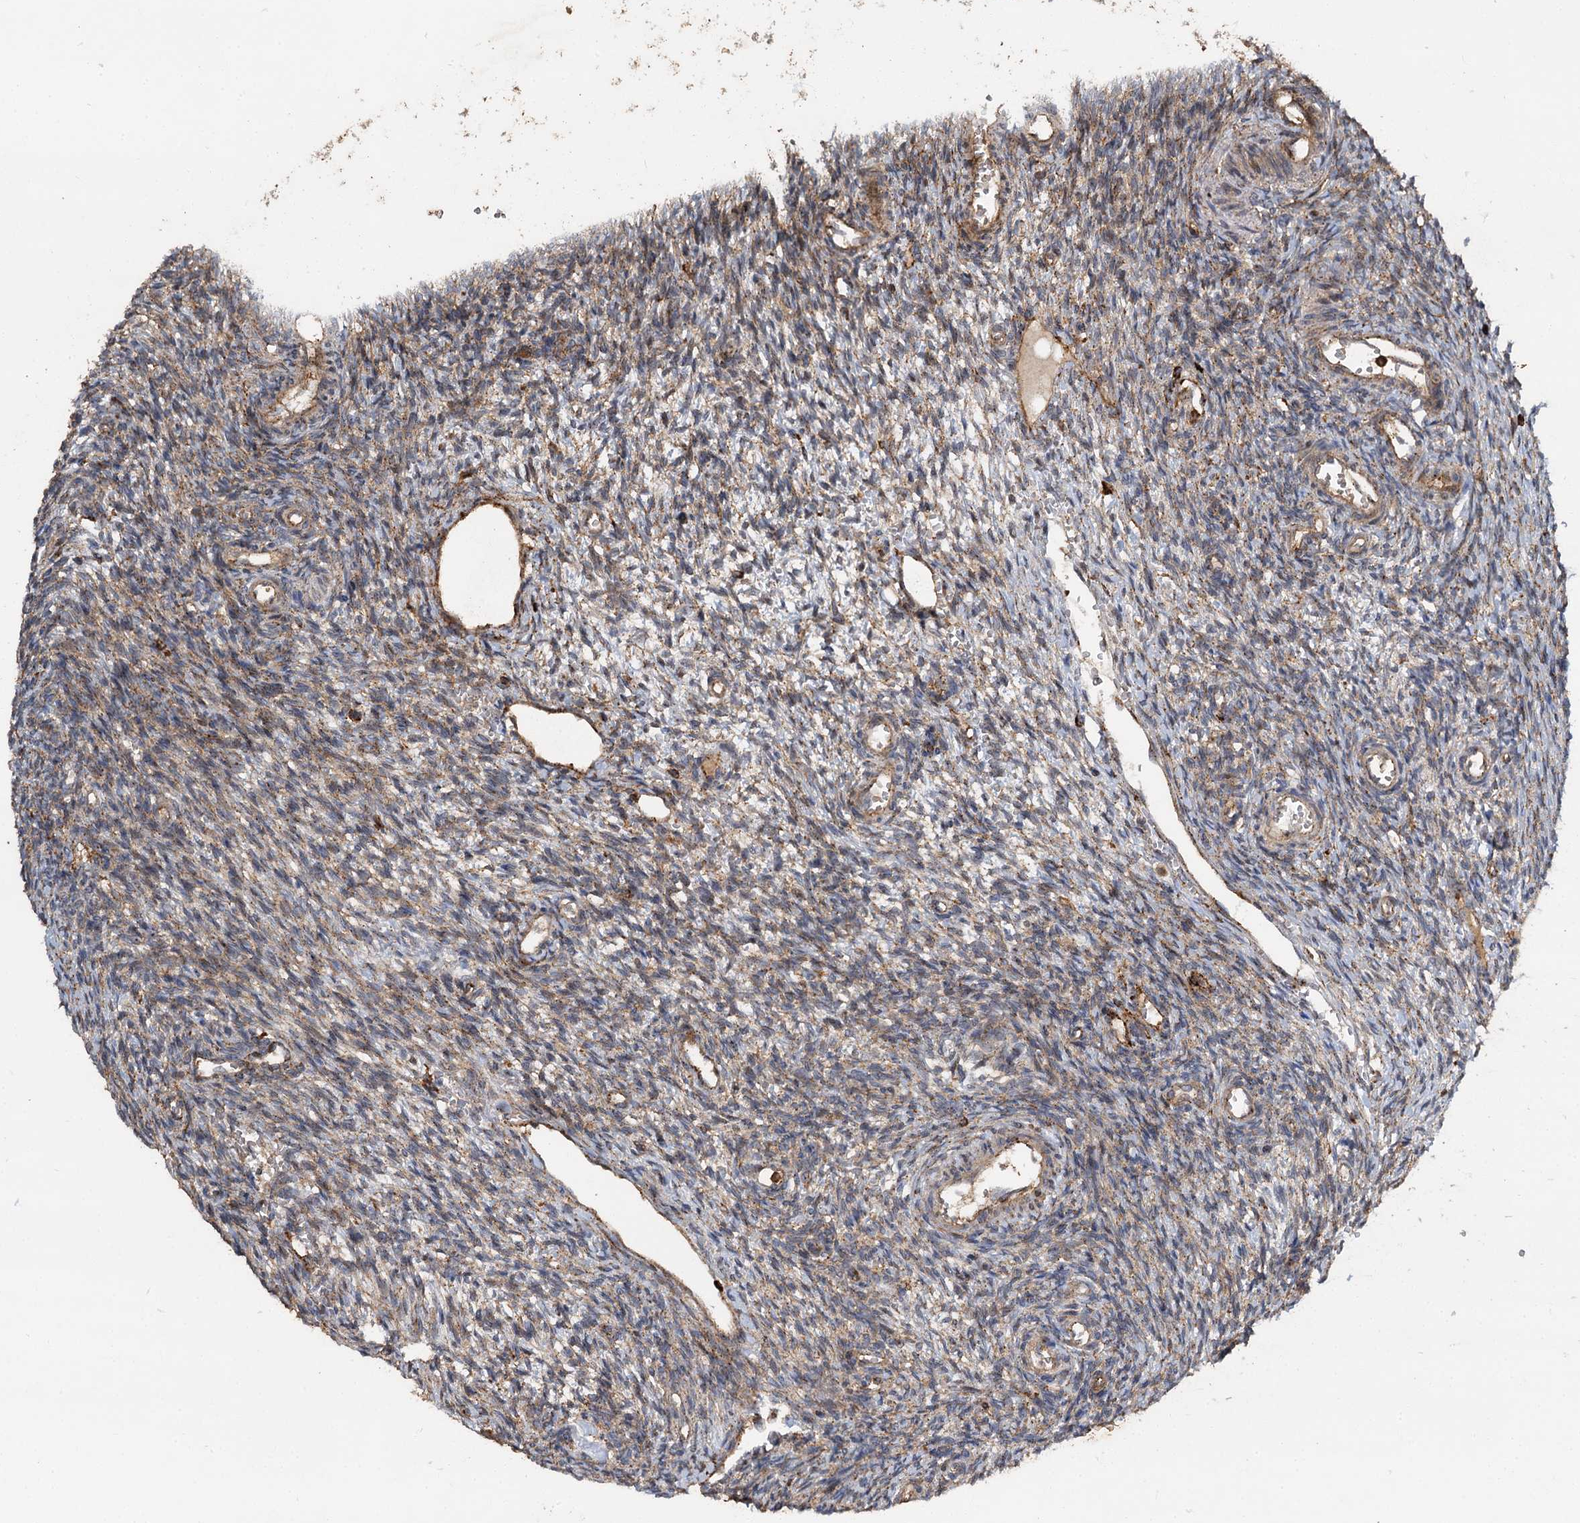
{"staining": {"intensity": "moderate", "quantity": ">75%", "location": "cytoplasmic/membranous"}, "tissue": "ovary", "cell_type": "Ovarian stroma cells", "image_type": "normal", "snomed": [{"axis": "morphology", "description": "Normal tissue, NOS"}, {"axis": "topography", "description": "Ovary"}], "caption": "DAB (3,3'-diaminobenzidine) immunohistochemical staining of normal ovary shows moderate cytoplasmic/membranous protein staining in about >75% of ovarian stroma cells. (IHC, brightfield microscopy, high magnification).", "gene": "WDR73", "patient": {"sex": "female", "age": 39}}